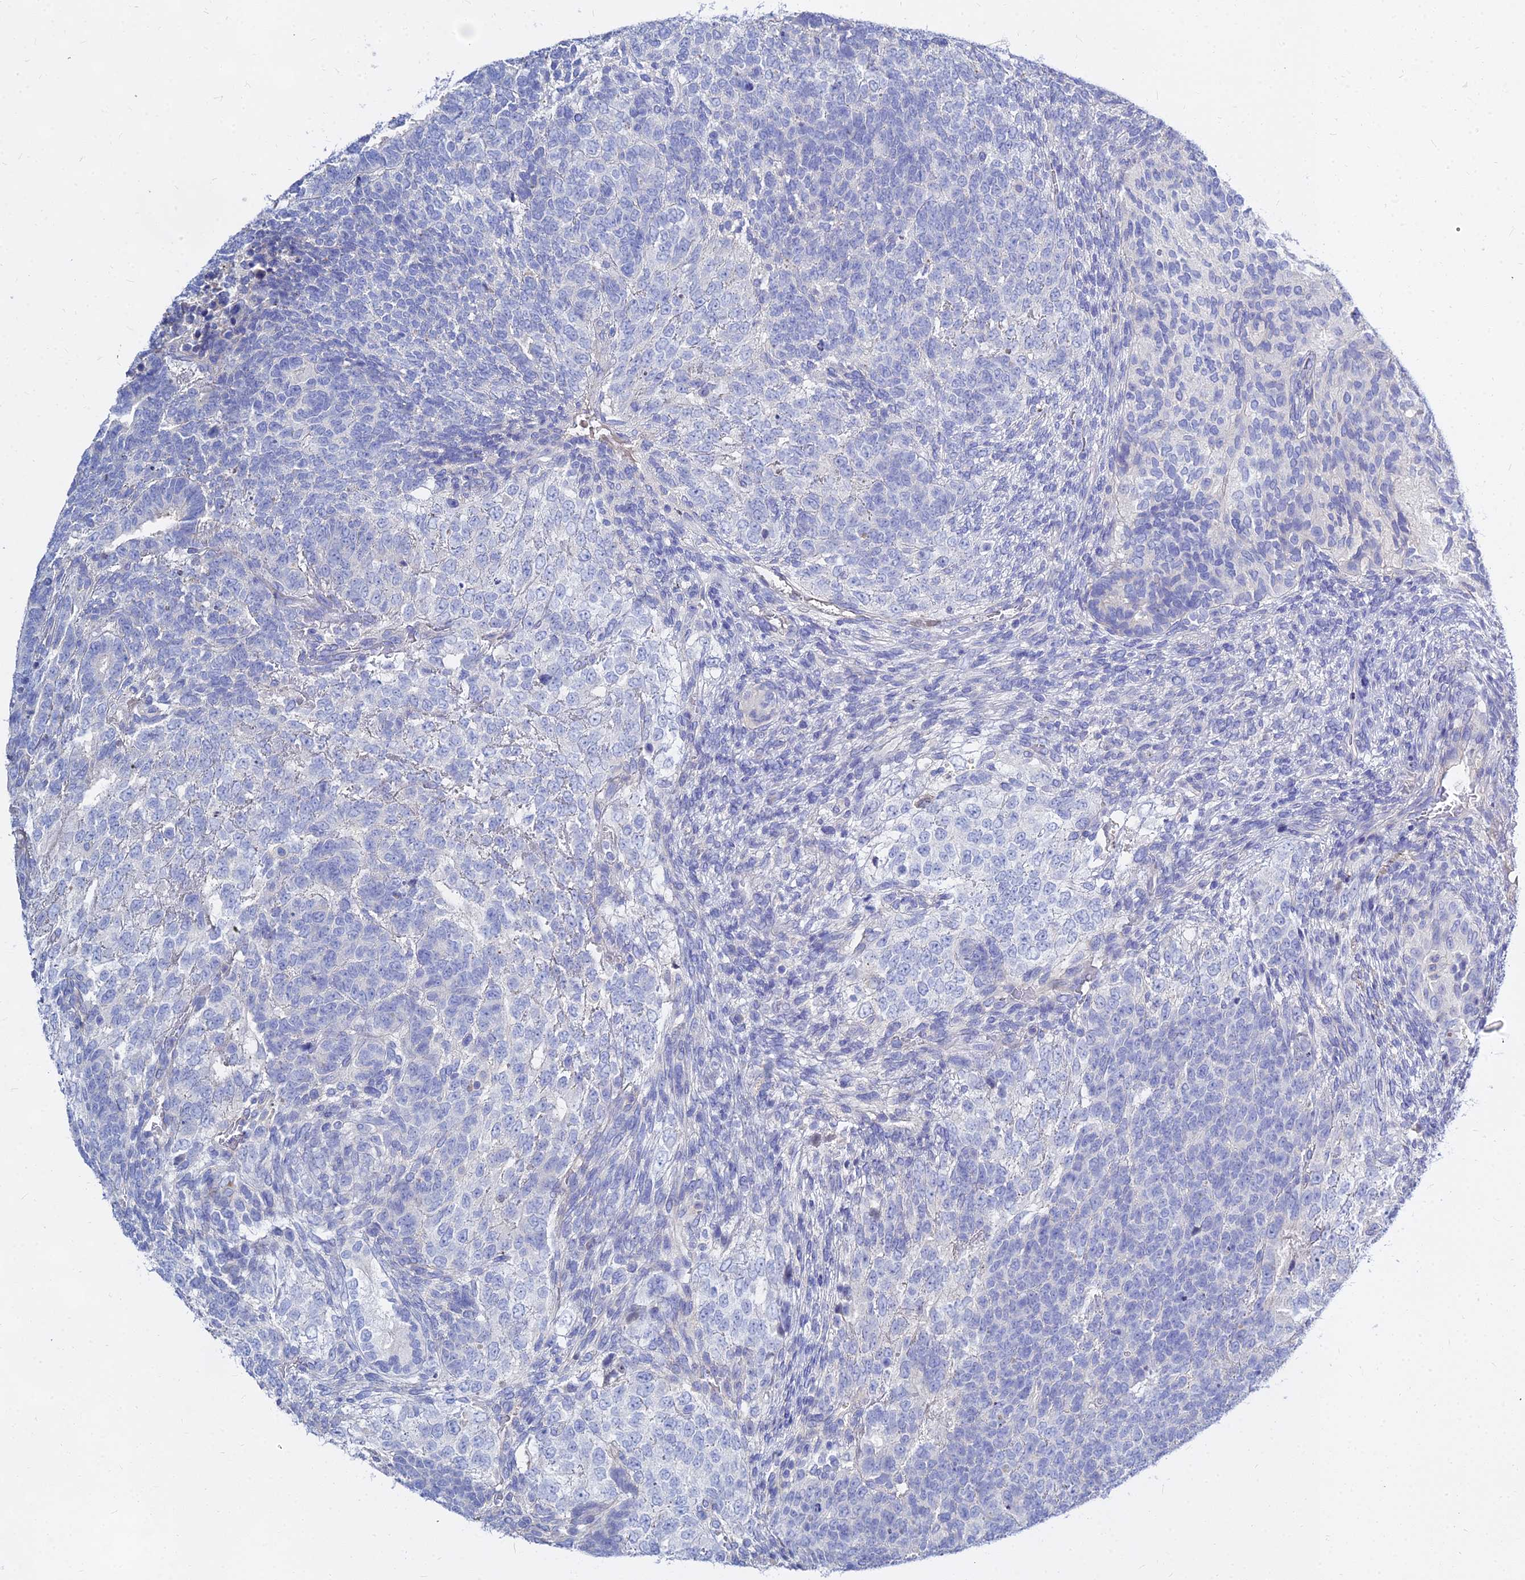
{"staining": {"intensity": "negative", "quantity": "none", "location": "none"}, "tissue": "testis cancer", "cell_type": "Tumor cells", "image_type": "cancer", "snomed": [{"axis": "morphology", "description": "Carcinoma, Embryonal, NOS"}, {"axis": "topography", "description": "Testis"}], "caption": "Tumor cells show no significant protein expression in embryonal carcinoma (testis).", "gene": "ZNF552", "patient": {"sex": "male", "age": 23}}